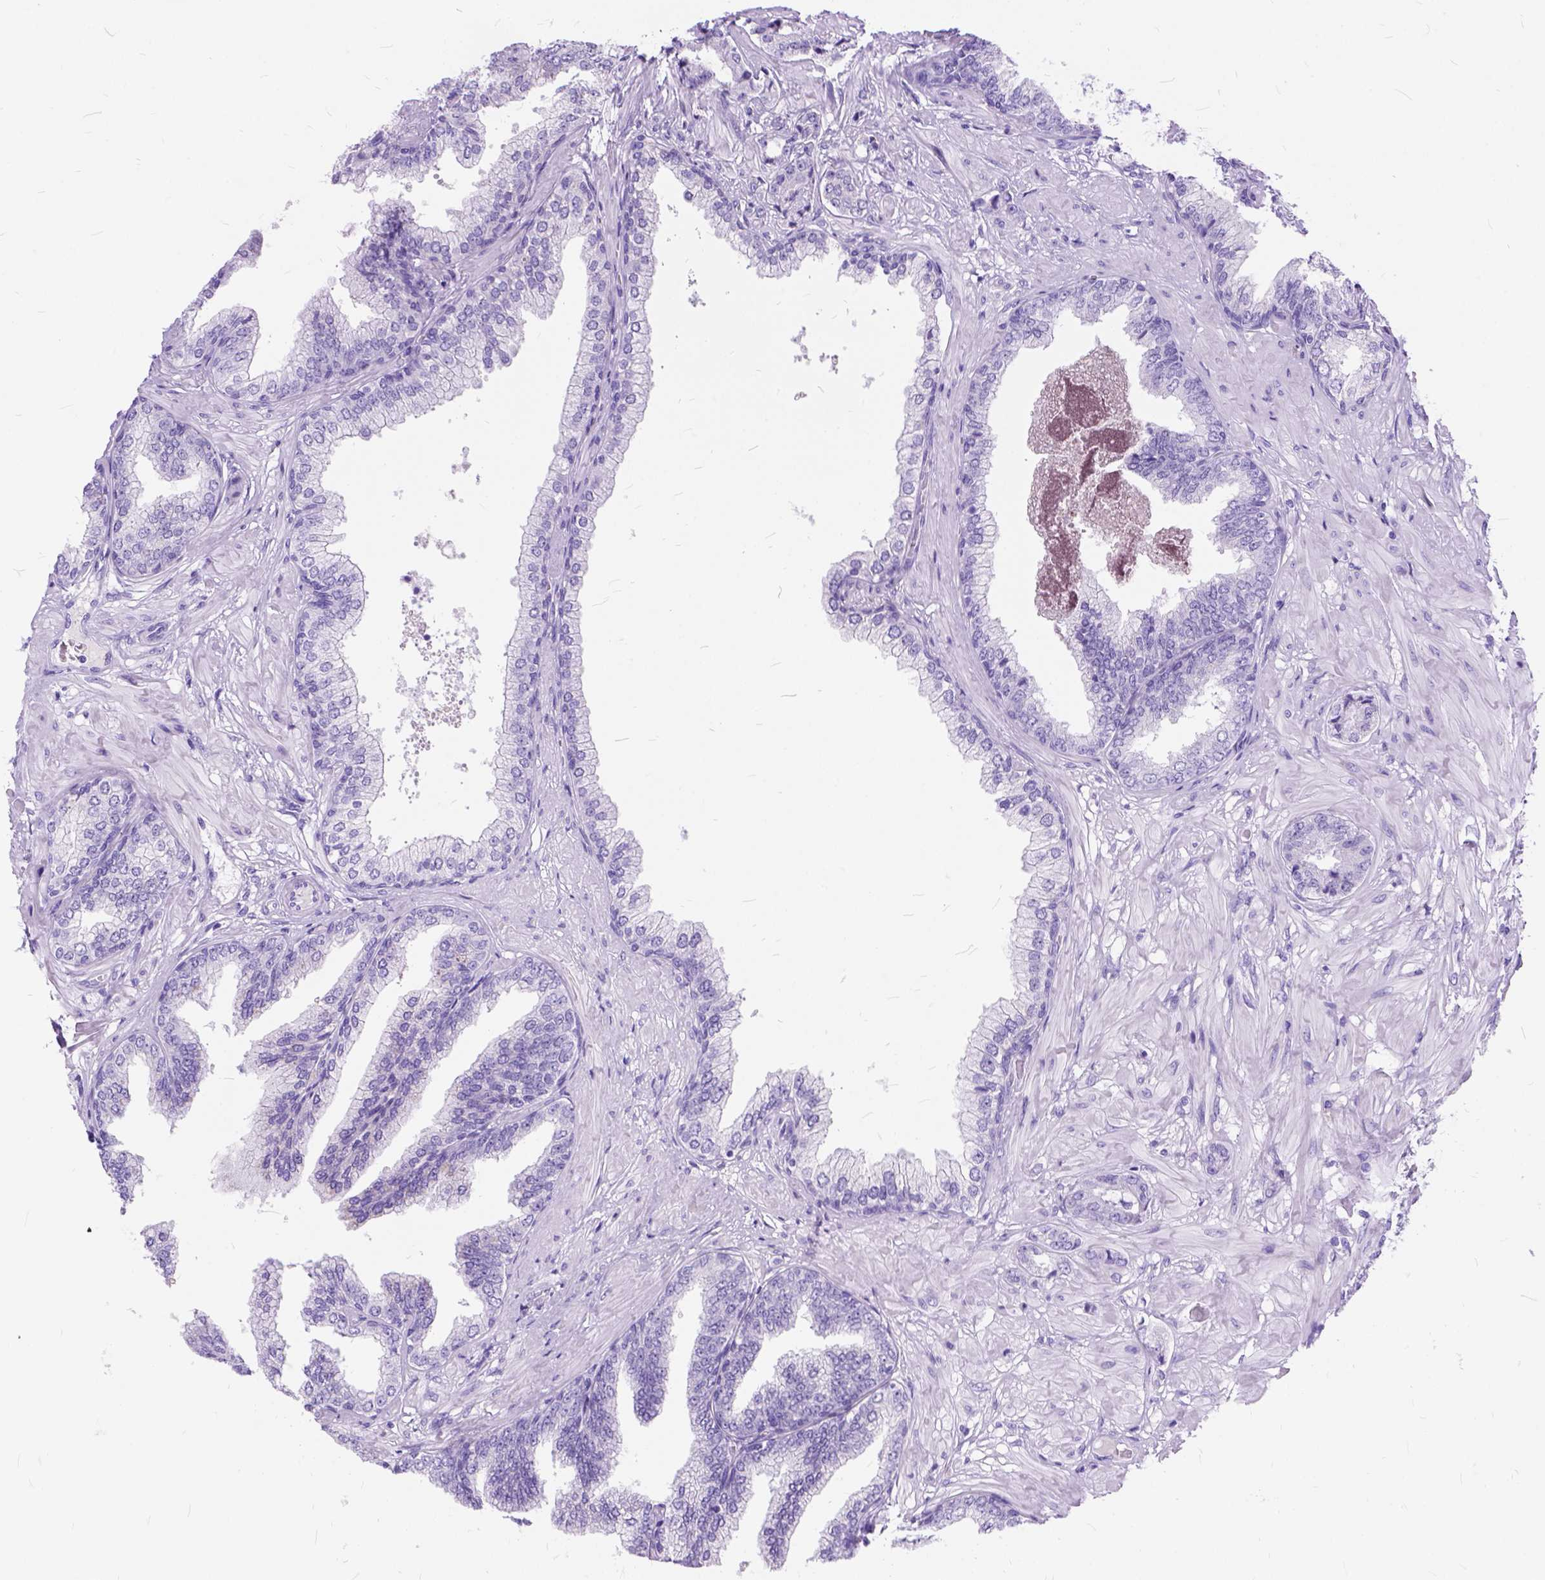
{"staining": {"intensity": "negative", "quantity": "none", "location": "none"}, "tissue": "prostate cancer", "cell_type": "Tumor cells", "image_type": "cancer", "snomed": [{"axis": "morphology", "description": "Adenocarcinoma, Low grade"}, {"axis": "topography", "description": "Prostate"}], "caption": "This is an immunohistochemistry (IHC) micrograph of prostate adenocarcinoma (low-grade). There is no positivity in tumor cells.", "gene": "C1QTNF3", "patient": {"sex": "male", "age": 55}}